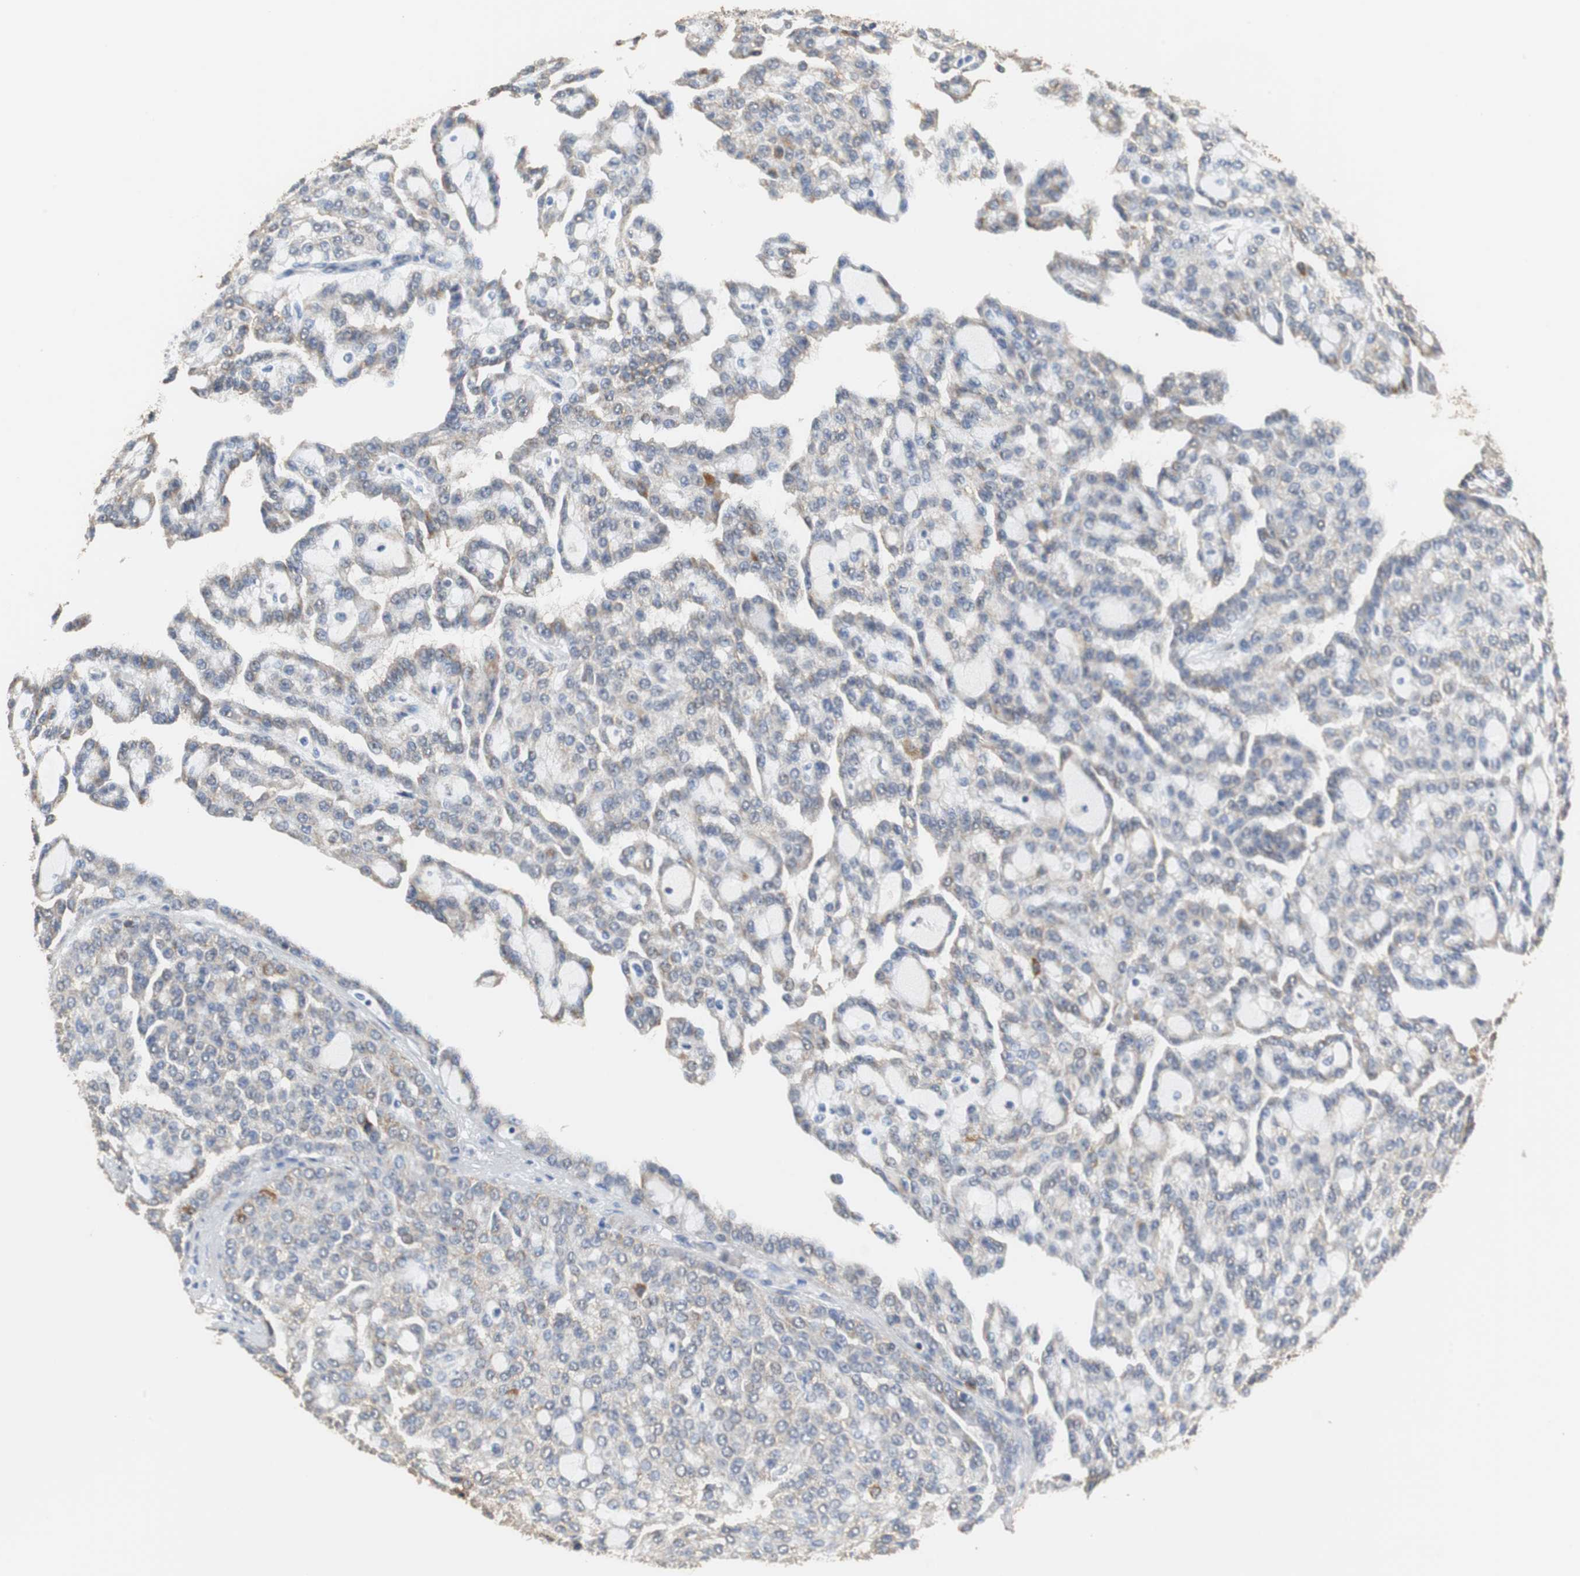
{"staining": {"intensity": "weak", "quantity": "<25%", "location": "cytoplasmic/membranous"}, "tissue": "renal cancer", "cell_type": "Tumor cells", "image_type": "cancer", "snomed": [{"axis": "morphology", "description": "Adenocarcinoma, NOS"}, {"axis": "topography", "description": "Kidney"}], "caption": "Tumor cells are negative for protein expression in human renal adenocarcinoma. (DAB (3,3'-diaminobenzidine) IHC, high magnification).", "gene": "NNT", "patient": {"sex": "male", "age": 63}}